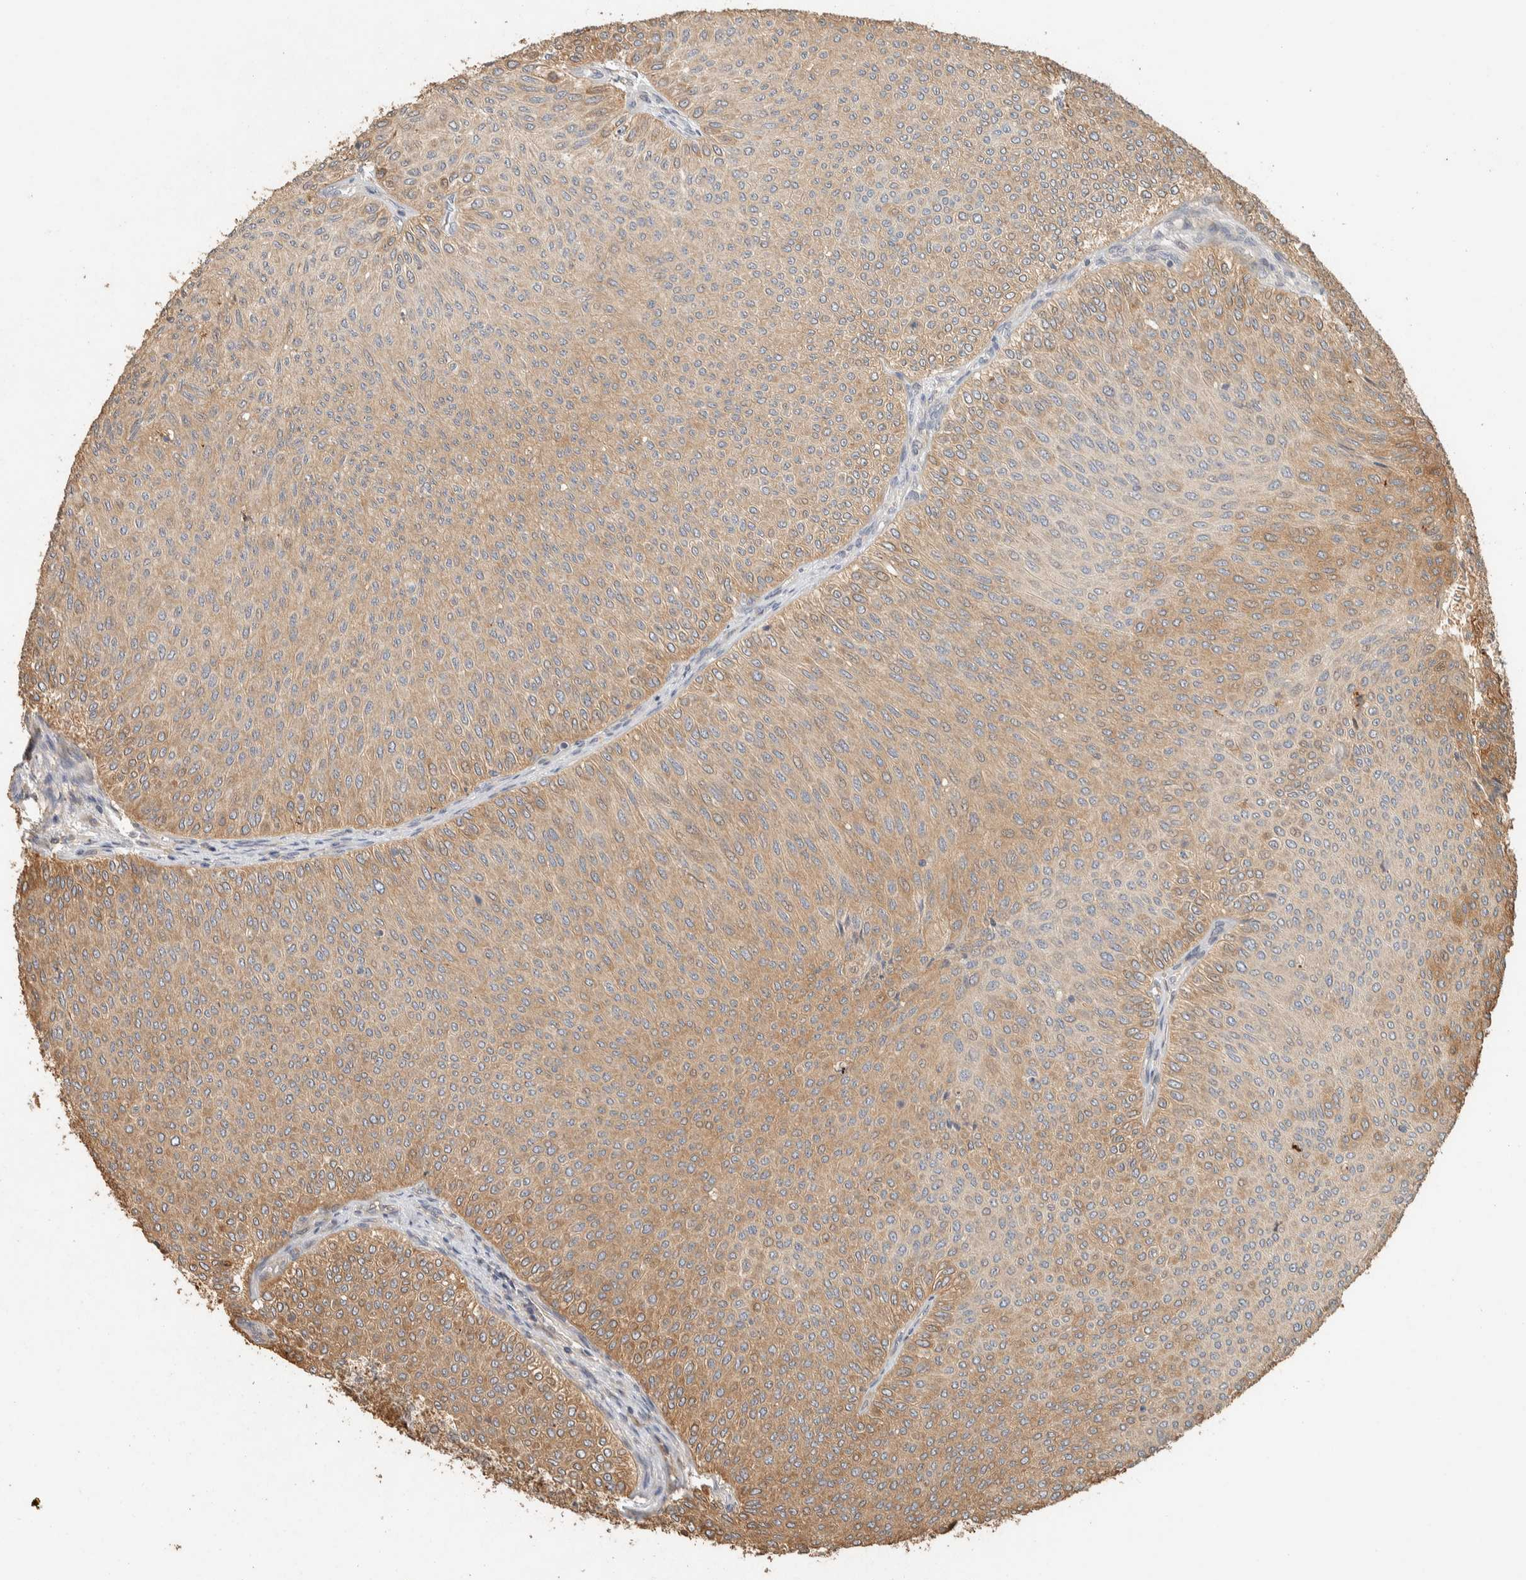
{"staining": {"intensity": "moderate", "quantity": "25%-75%", "location": "cytoplasmic/membranous"}, "tissue": "urothelial cancer", "cell_type": "Tumor cells", "image_type": "cancer", "snomed": [{"axis": "morphology", "description": "Urothelial carcinoma, Low grade"}, {"axis": "topography", "description": "Urinary bladder"}], "caption": "This is a photomicrograph of immunohistochemistry staining of urothelial cancer, which shows moderate expression in the cytoplasmic/membranous of tumor cells.", "gene": "EXOC7", "patient": {"sex": "male", "age": 78}}